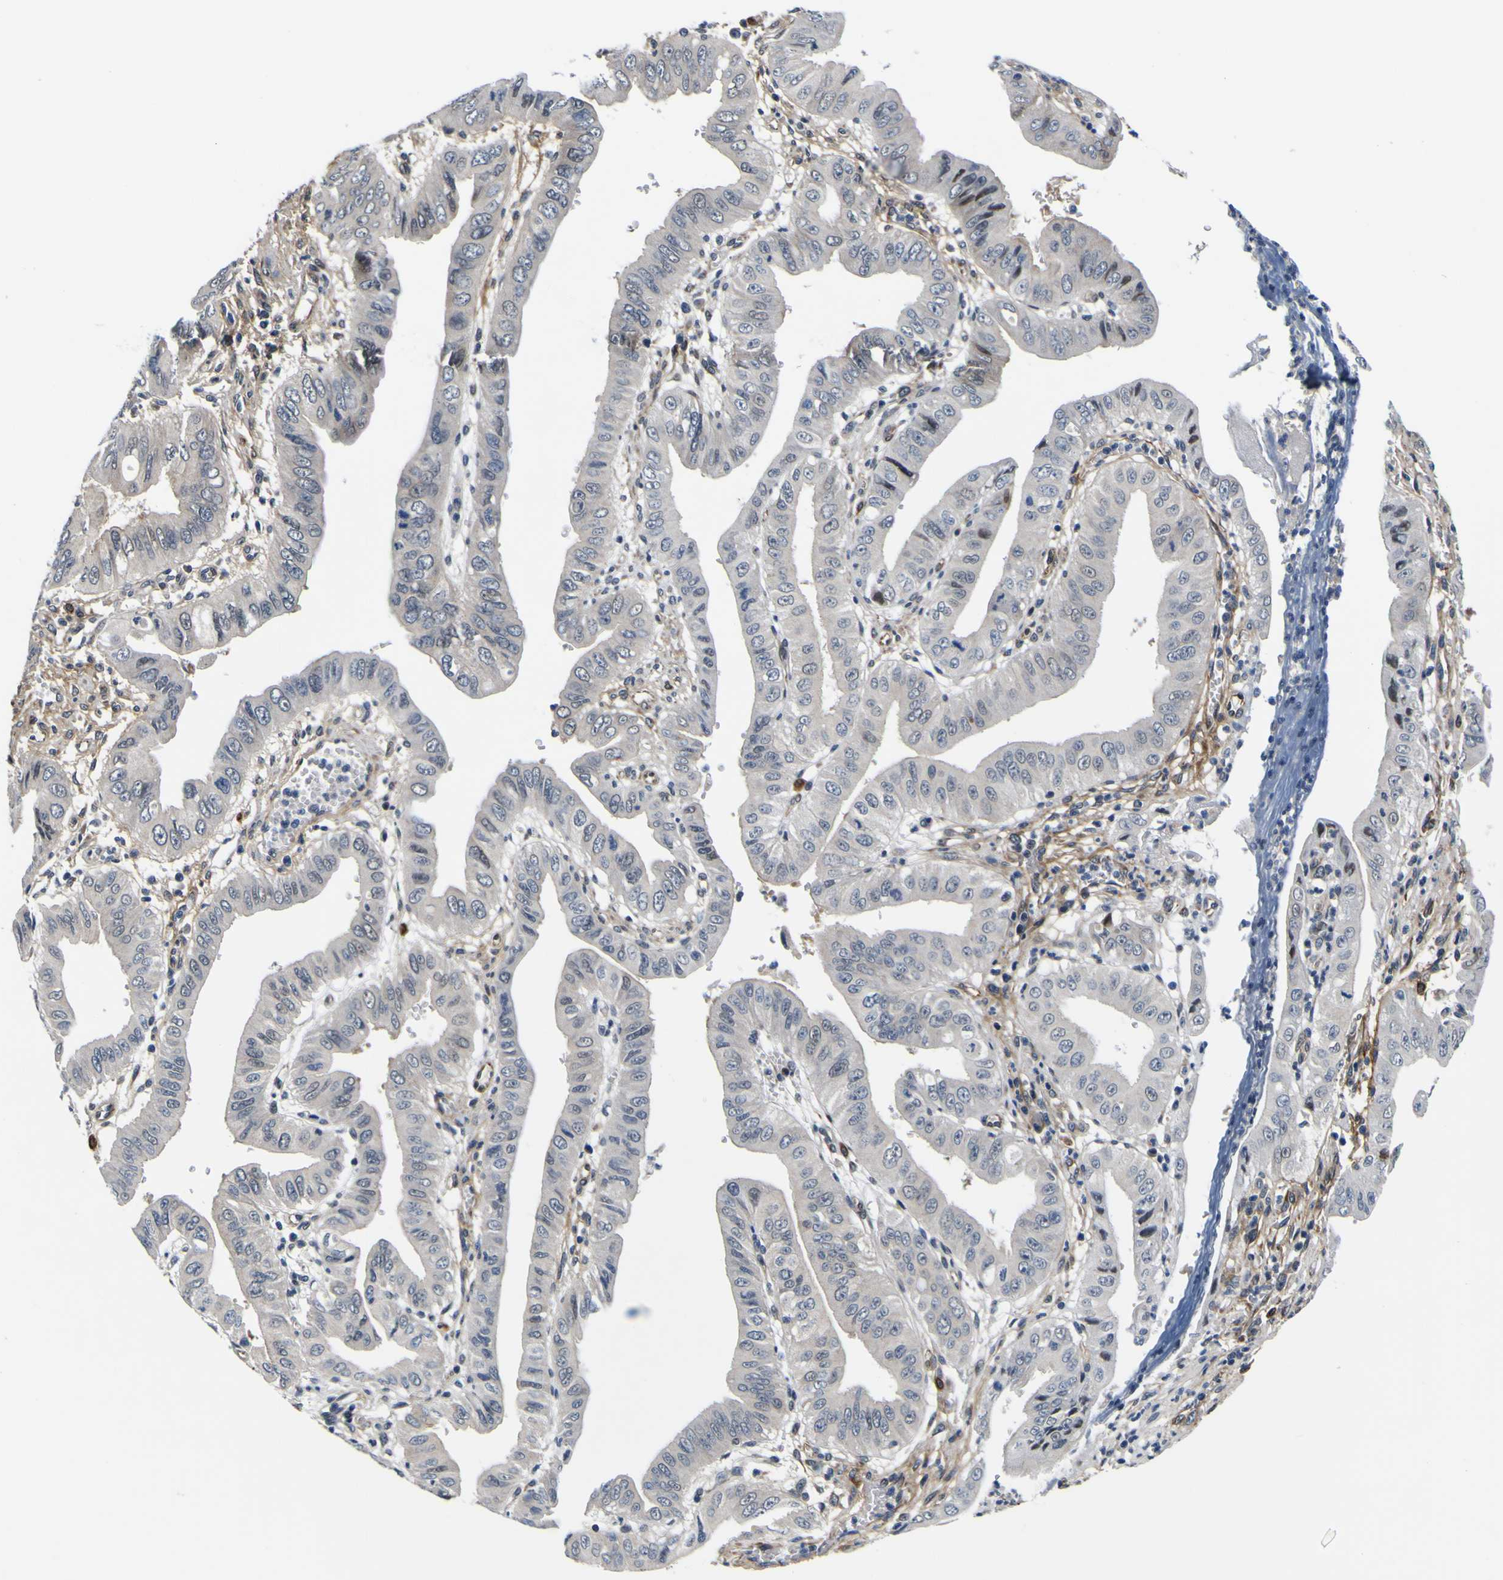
{"staining": {"intensity": "negative", "quantity": "none", "location": "none"}, "tissue": "pancreatic cancer", "cell_type": "Tumor cells", "image_type": "cancer", "snomed": [{"axis": "morphology", "description": "Normal tissue, NOS"}, {"axis": "topography", "description": "Lymph node"}], "caption": "Photomicrograph shows no significant protein staining in tumor cells of pancreatic cancer.", "gene": "POSTN", "patient": {"sex": "male", "age": 50}}